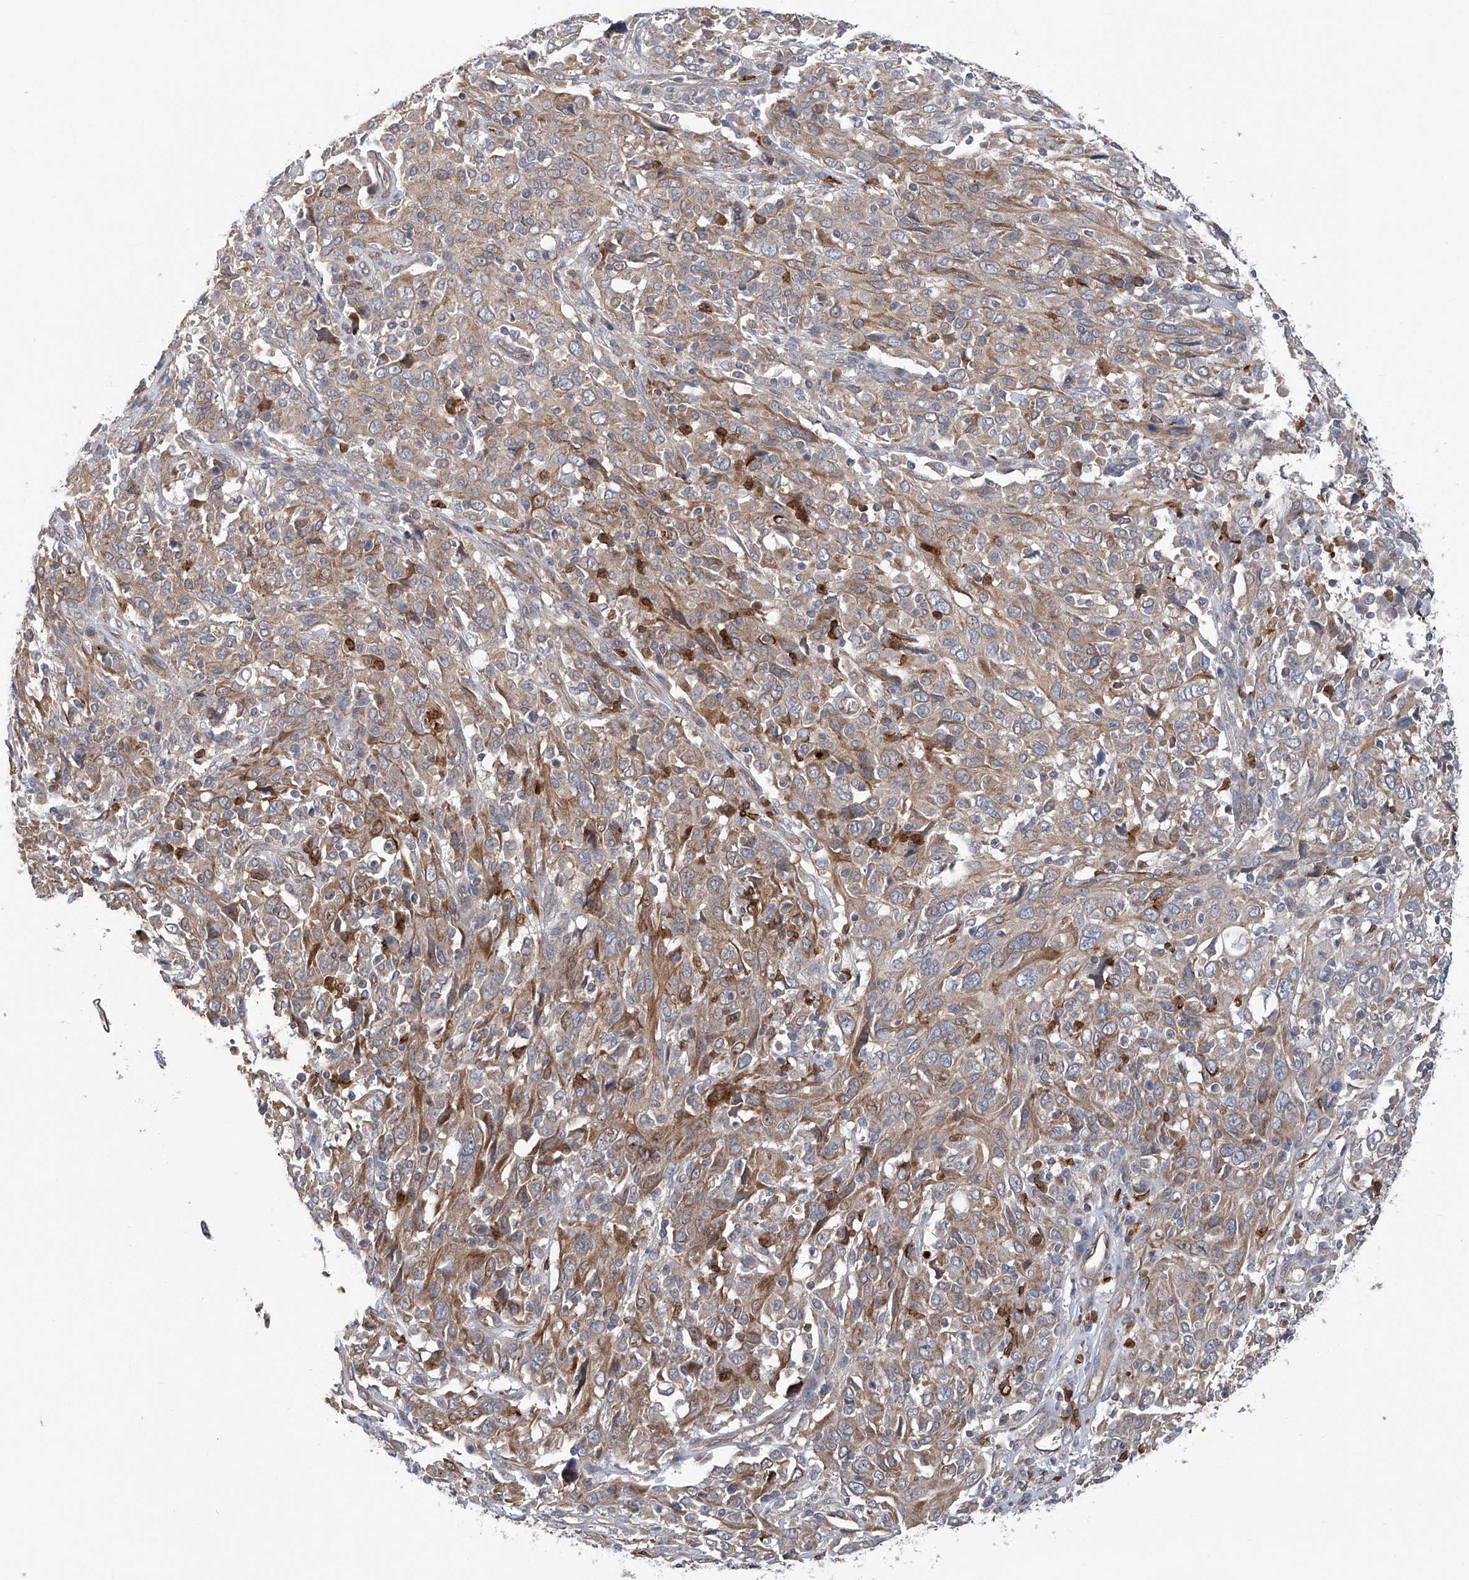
{"staining": {"intensity": "moderate", "quantity": ">75%", "location": "cytoplasmic/membranous"}, "tissue": "cervical cancer", "cell_type": "Tumor cells", "image_type": "cancer", "snomed": [{"axis": "morphology", "description": "Squamous cell carcinoma, NOS"}, {"axis": "topography", "description": "Cervix"}], "caption": "IHC (DAB (3,3'-diaminobenzidine)) staining of cervical cancer reveals moderate cytoplasmic/membranous protein expression in about >75% of tumor cells.", "gene": "EIF2D", "patient": {"sex": "female", "age": 46}}